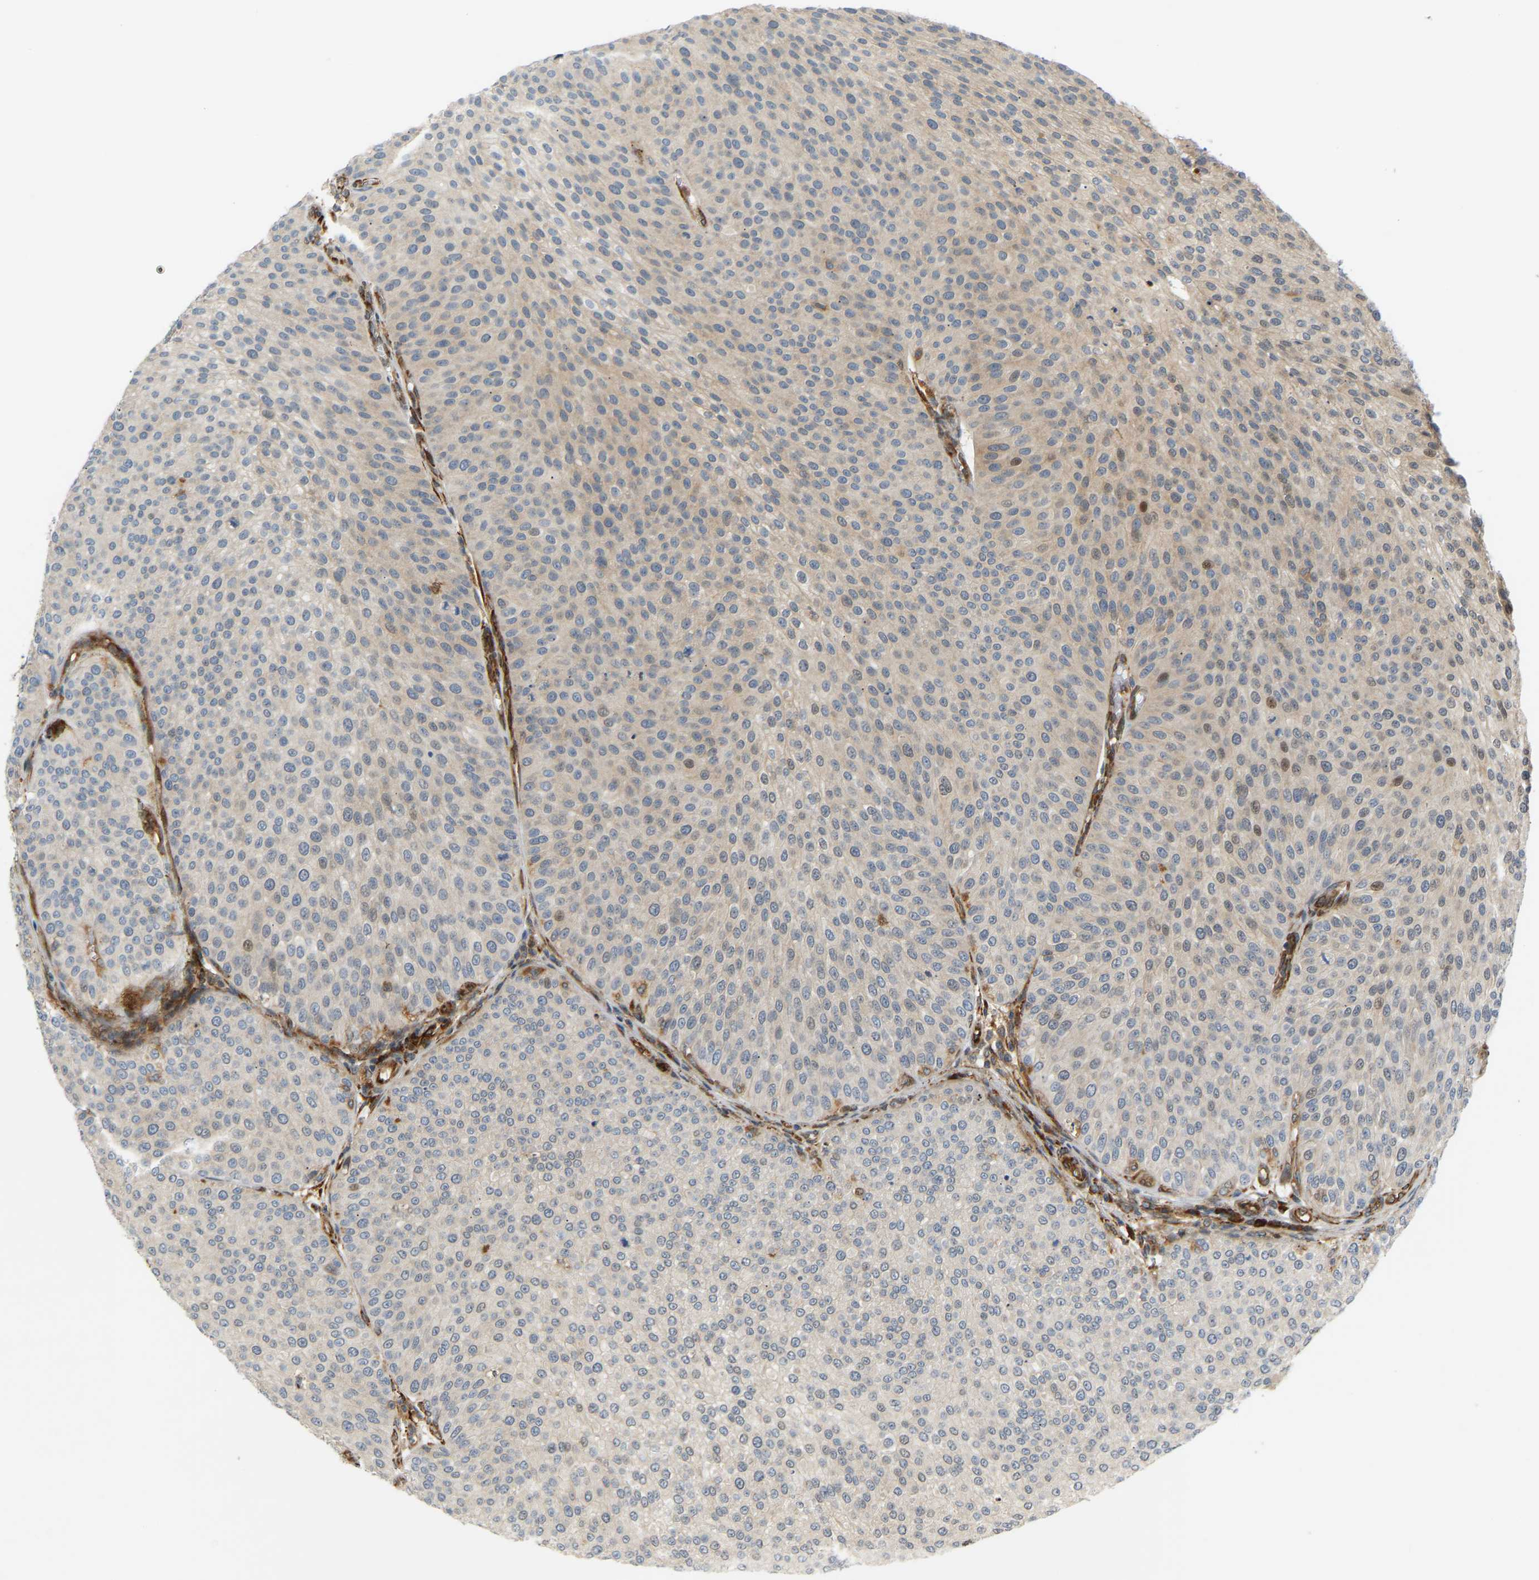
{"staining": {"intensity": "weak", "quantity": "<25%", "location": "cytoplasmic/membranous,nuclear"}, "tissue": "urothelial cancer", "cell_type": "Tumor cells", "image_type": "cancer", "snomed": [{"axis": "morphology", "description": "Urothelial carcinoma, Low grade"}, {"axis": "topography", "description": "Smooth muscle"}, {"axis": "topography", "description": "Urinary bladder"}], "caption": "DAB (3,3'-diaminobenzidine) immunohistochemical staining of human urothelial cancer demonstrates no significant staining in tumor cells.", "gene": "PLCG2", "patient": {"sex": "male", "age": 60}}